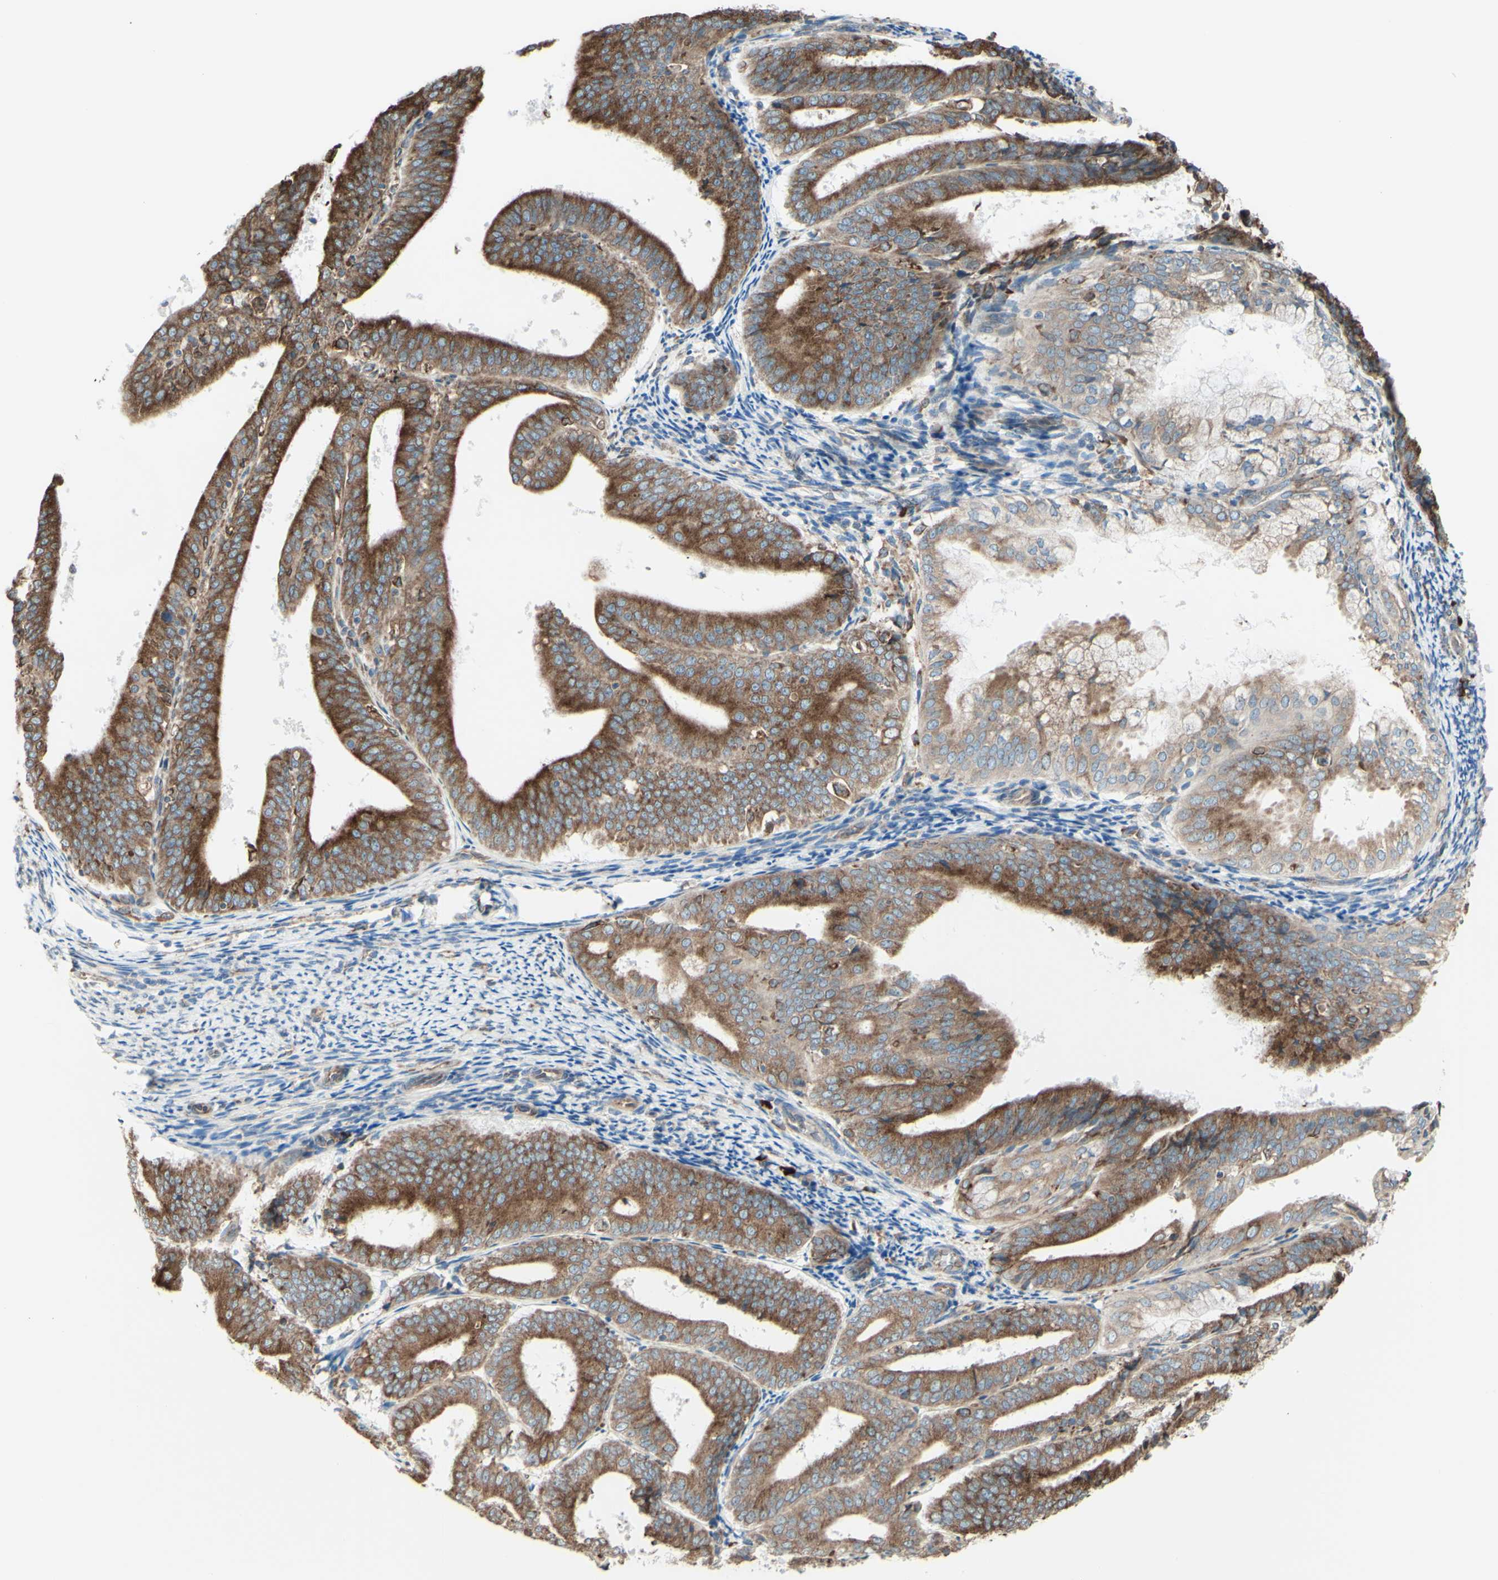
{"staining": {"intensity": "moderate", "quantity": ">75%", "location": "cytoplasmic/membranous"}, "tissue": "endometrial cancer", "cell_type": "Tumor cells", "image_type": "cancer", "snomed": [{"axis": "morphology", "description": "Adenocarcinoma, NOS"}, {"axis": "topography", "description": "Endometrium"}], "caption": "Human adenocarcinoma (endometrial) stained with a protein marker demonstrates moderate staining in tumor cells.", "gene": "DNAJB11", "patient": {"sex": "female", "age": 63}}